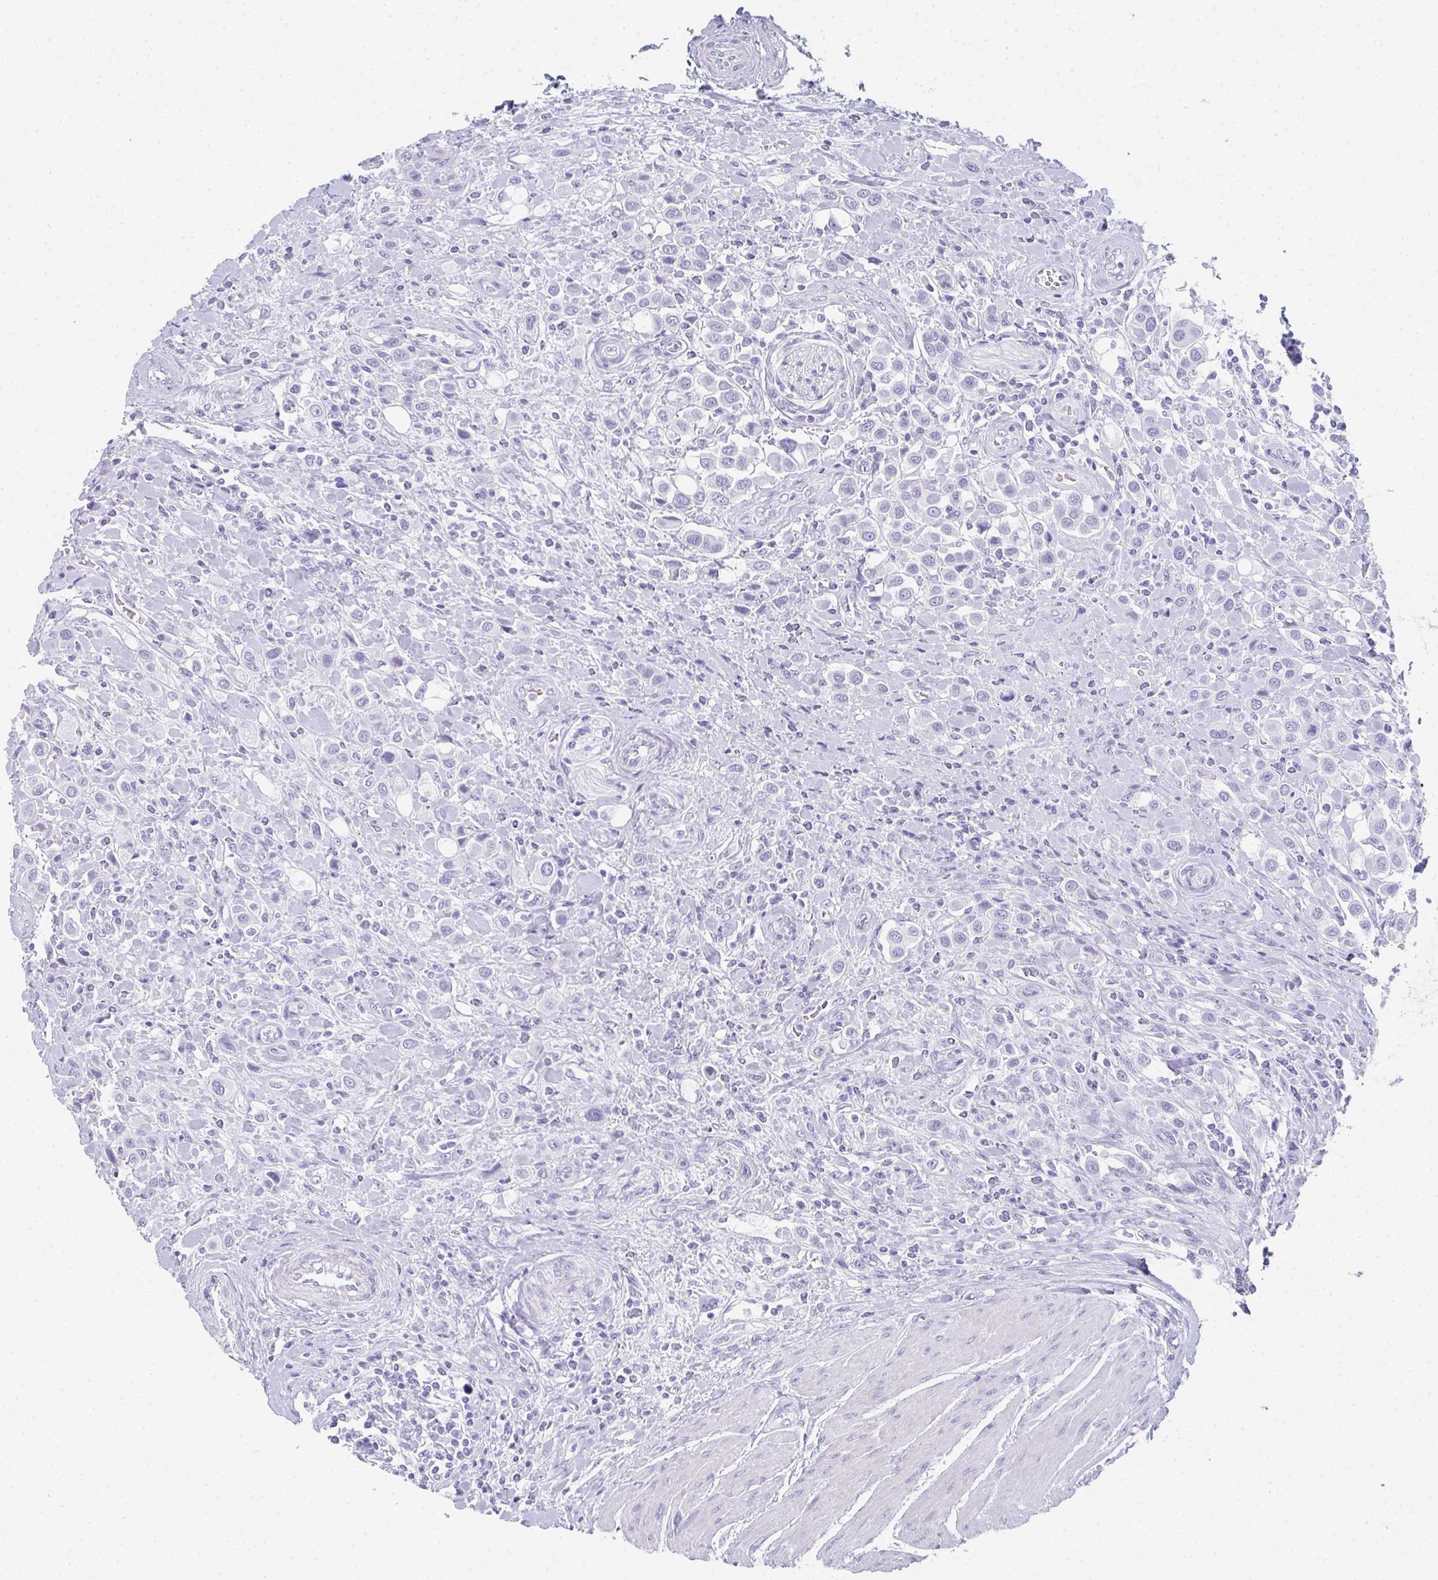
{"staining": {"intensity": "negative", "quantity": "none", "location": "none"}, "tissue": "urothelial cancer", "cell_type": "Tumor cells", "image_type": "cancer", "snomed": [{"axis": "morphology", "description": "Urothelial carcinoma, High grade"}, {"axis": "topography", "description": "Urinary bladder"}], "caption": "This histopathology image is of urothelial cancer stained with immunohistochemistry (IHC) to label a protein in brown with the nuclei are counter-stained blue. There is no positivity in tumor cells.", "gene": "RLF", "patient": {"sex": "male", "age": 50}}